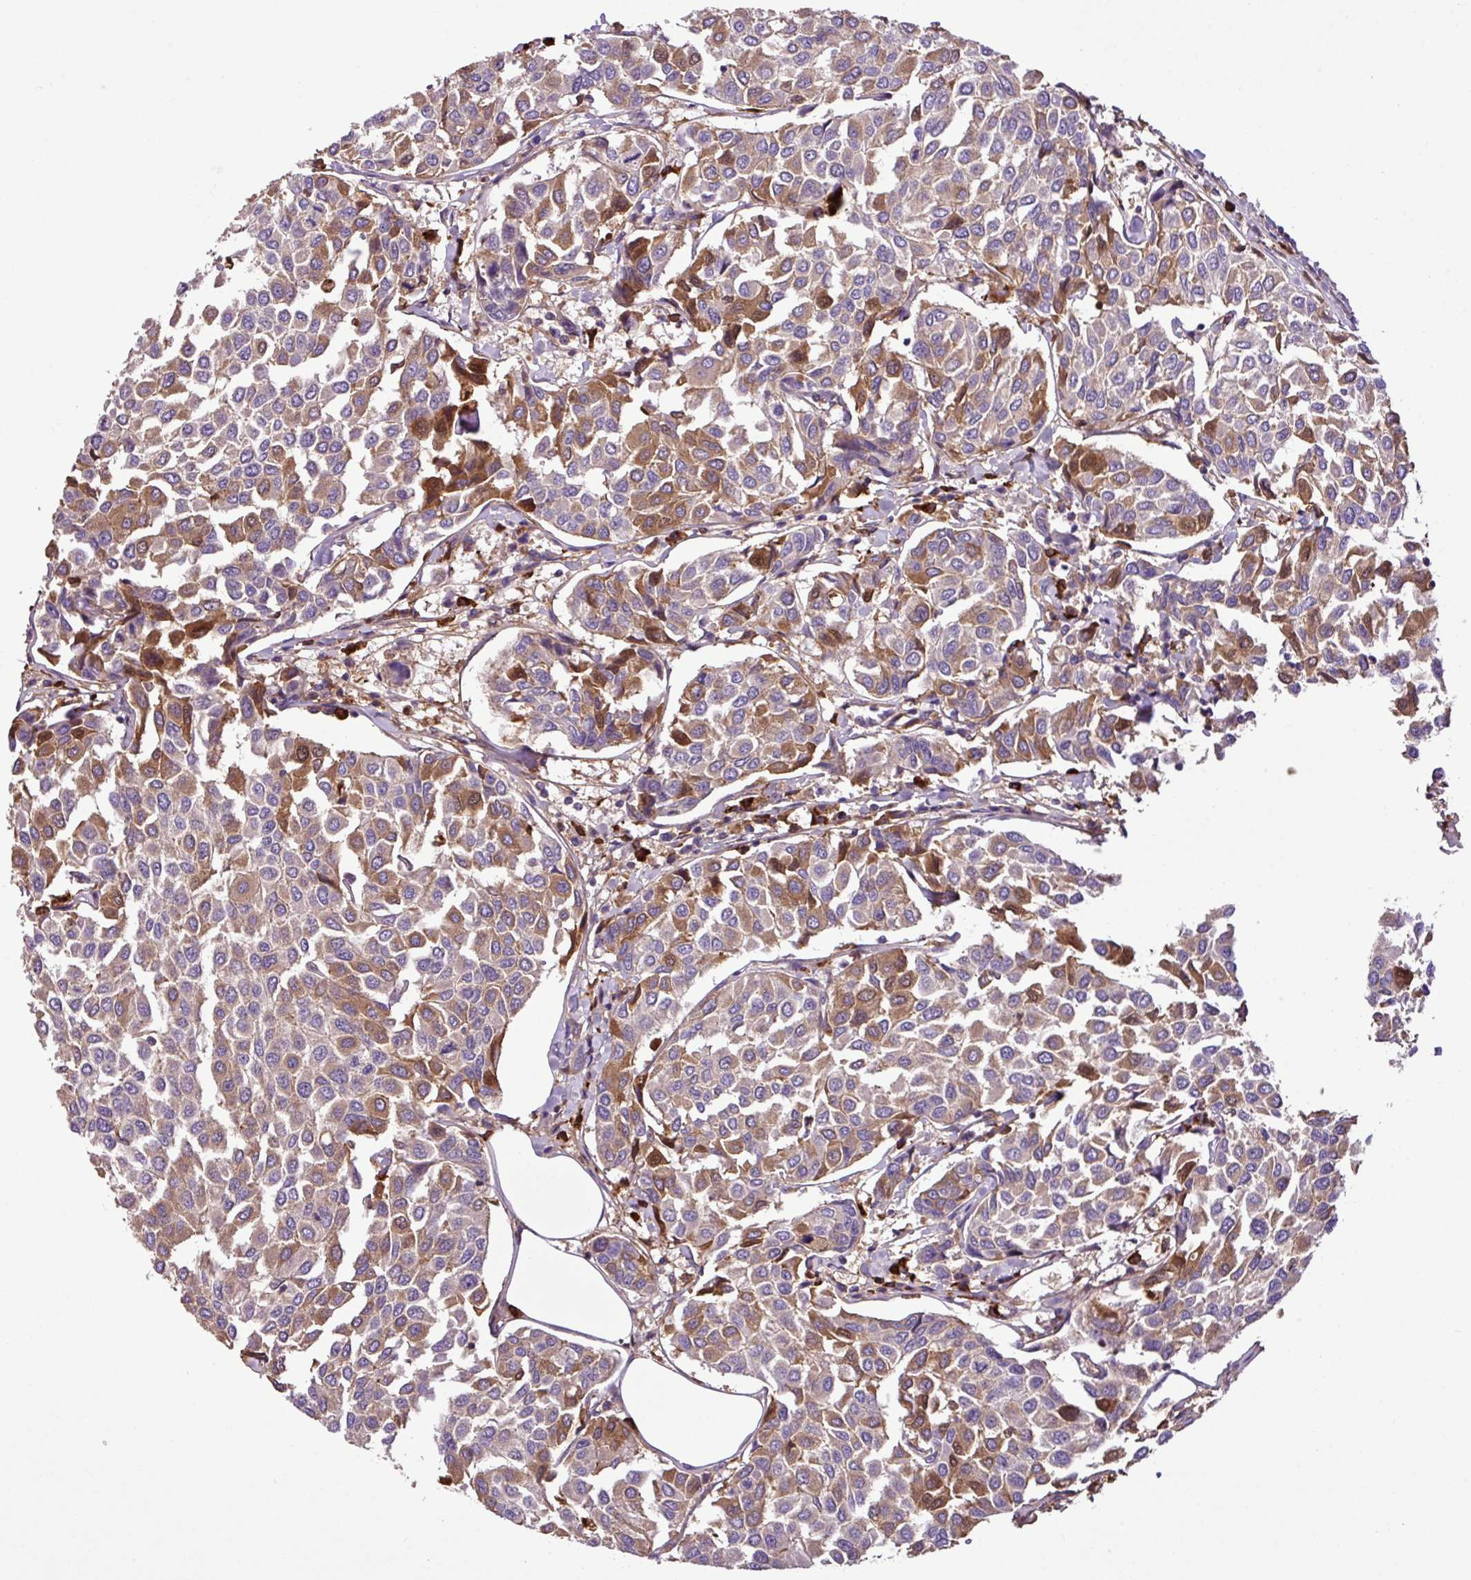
{"staining": {"intensity": "moderate", "quantity": "25%-75%", "location": "cytoplasmic/membranous"}, "tissue": "breast cancer", "cell_type": "Tumor cells", "image_type": "cancer", "snomed": [{"axis": "morphology", "description": "Duct carcinoma"}, {"axis": "topography", "description": "Breast"}], "caption": "A high-resolution image shows immunohistochemistry staining of breast cancer, which displays moderate cytoplasmic/membranous positivity in about 25%-75% of tumor cells.", "gene": "ZNF266", "patient": {"sex": "female", "age": 55}}